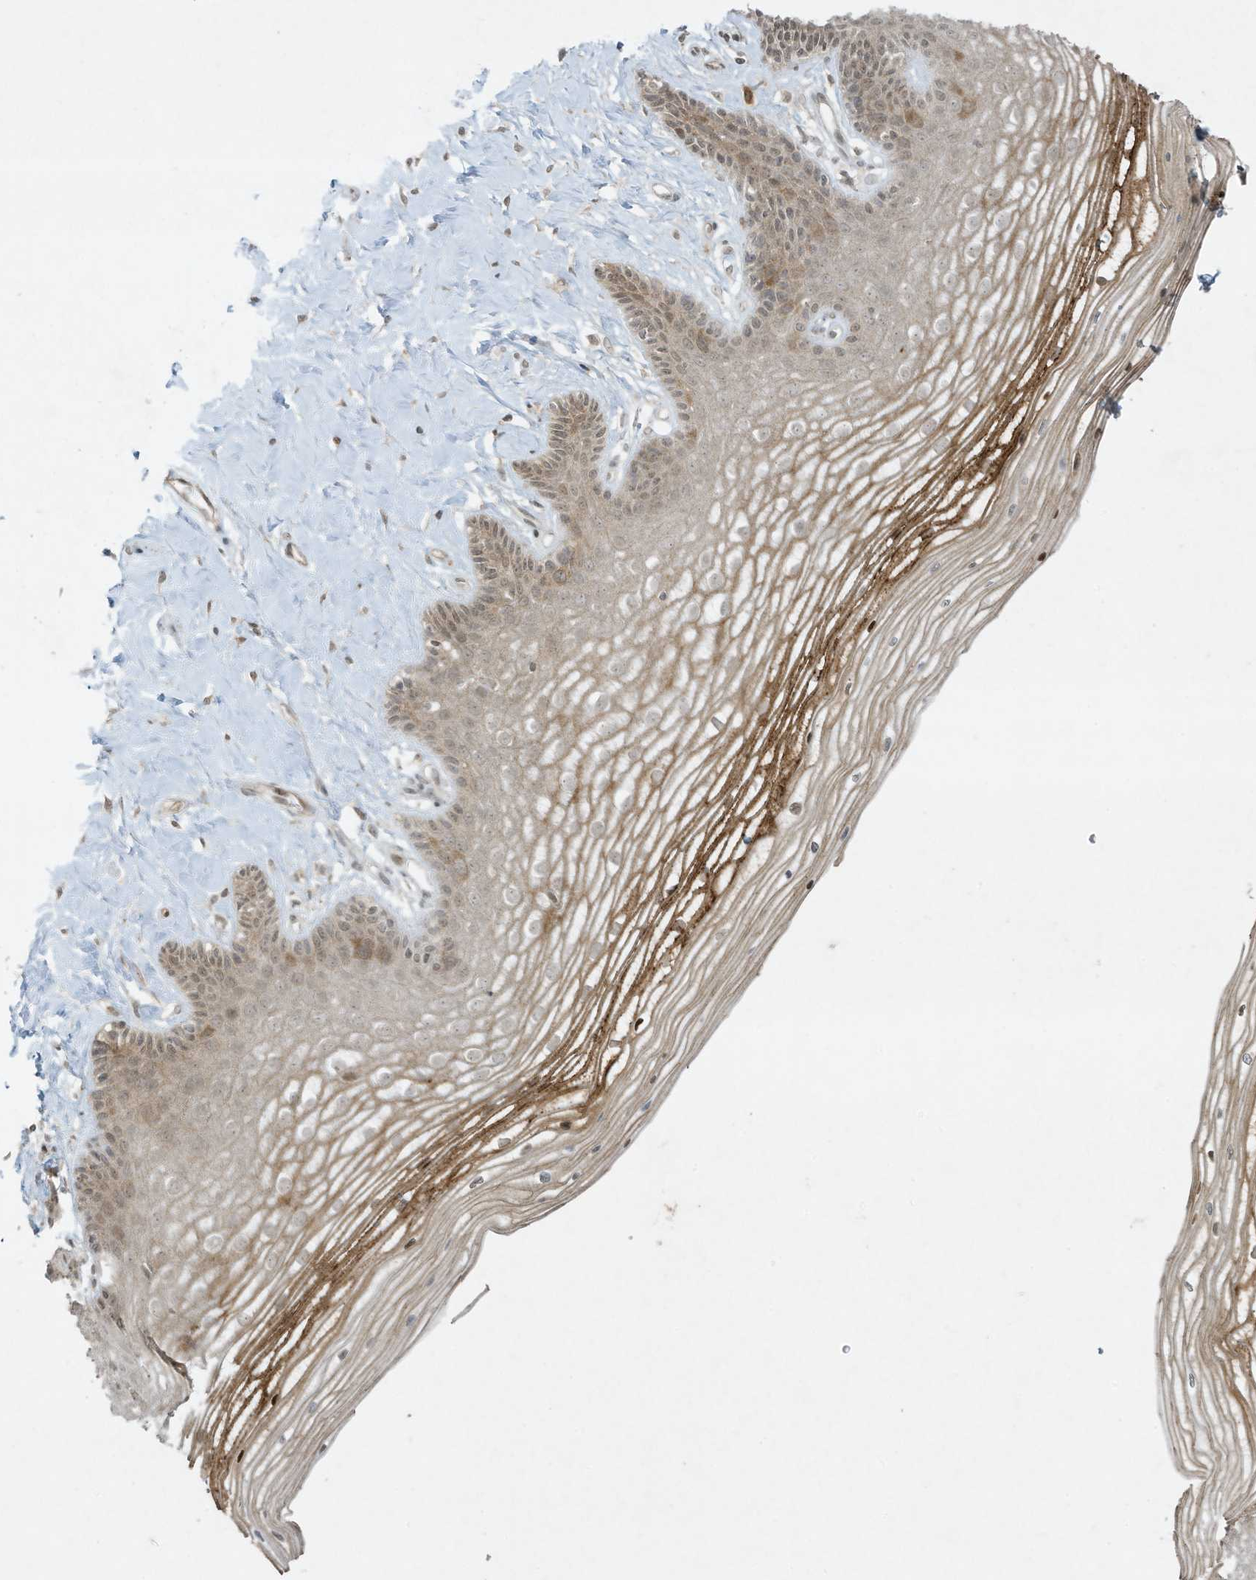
{"staining": {"intensity": "moderate", "quantity": "<25%", "location": "cytoplasmic/membranous,nuclear"}, "tissue": "vagina", "cell_type": "Squamous epithelial cells", "image_type": "normal", "snomed": [{"axis": "morphology", "description": "Normal tissue, NOS"}, {"axis": "topography", "description": "Vagina"}, {"axis": "topography", "description": "Cervix"}], "caption": "This is a micrograph of IHC staining of benign vagina, which shows moderate positivity in the cytoplasmic/membranous,nuclear of squamous epithelial cells.", "gene": "ZNF263", "patient": {"sex": "female", "age": 40}}